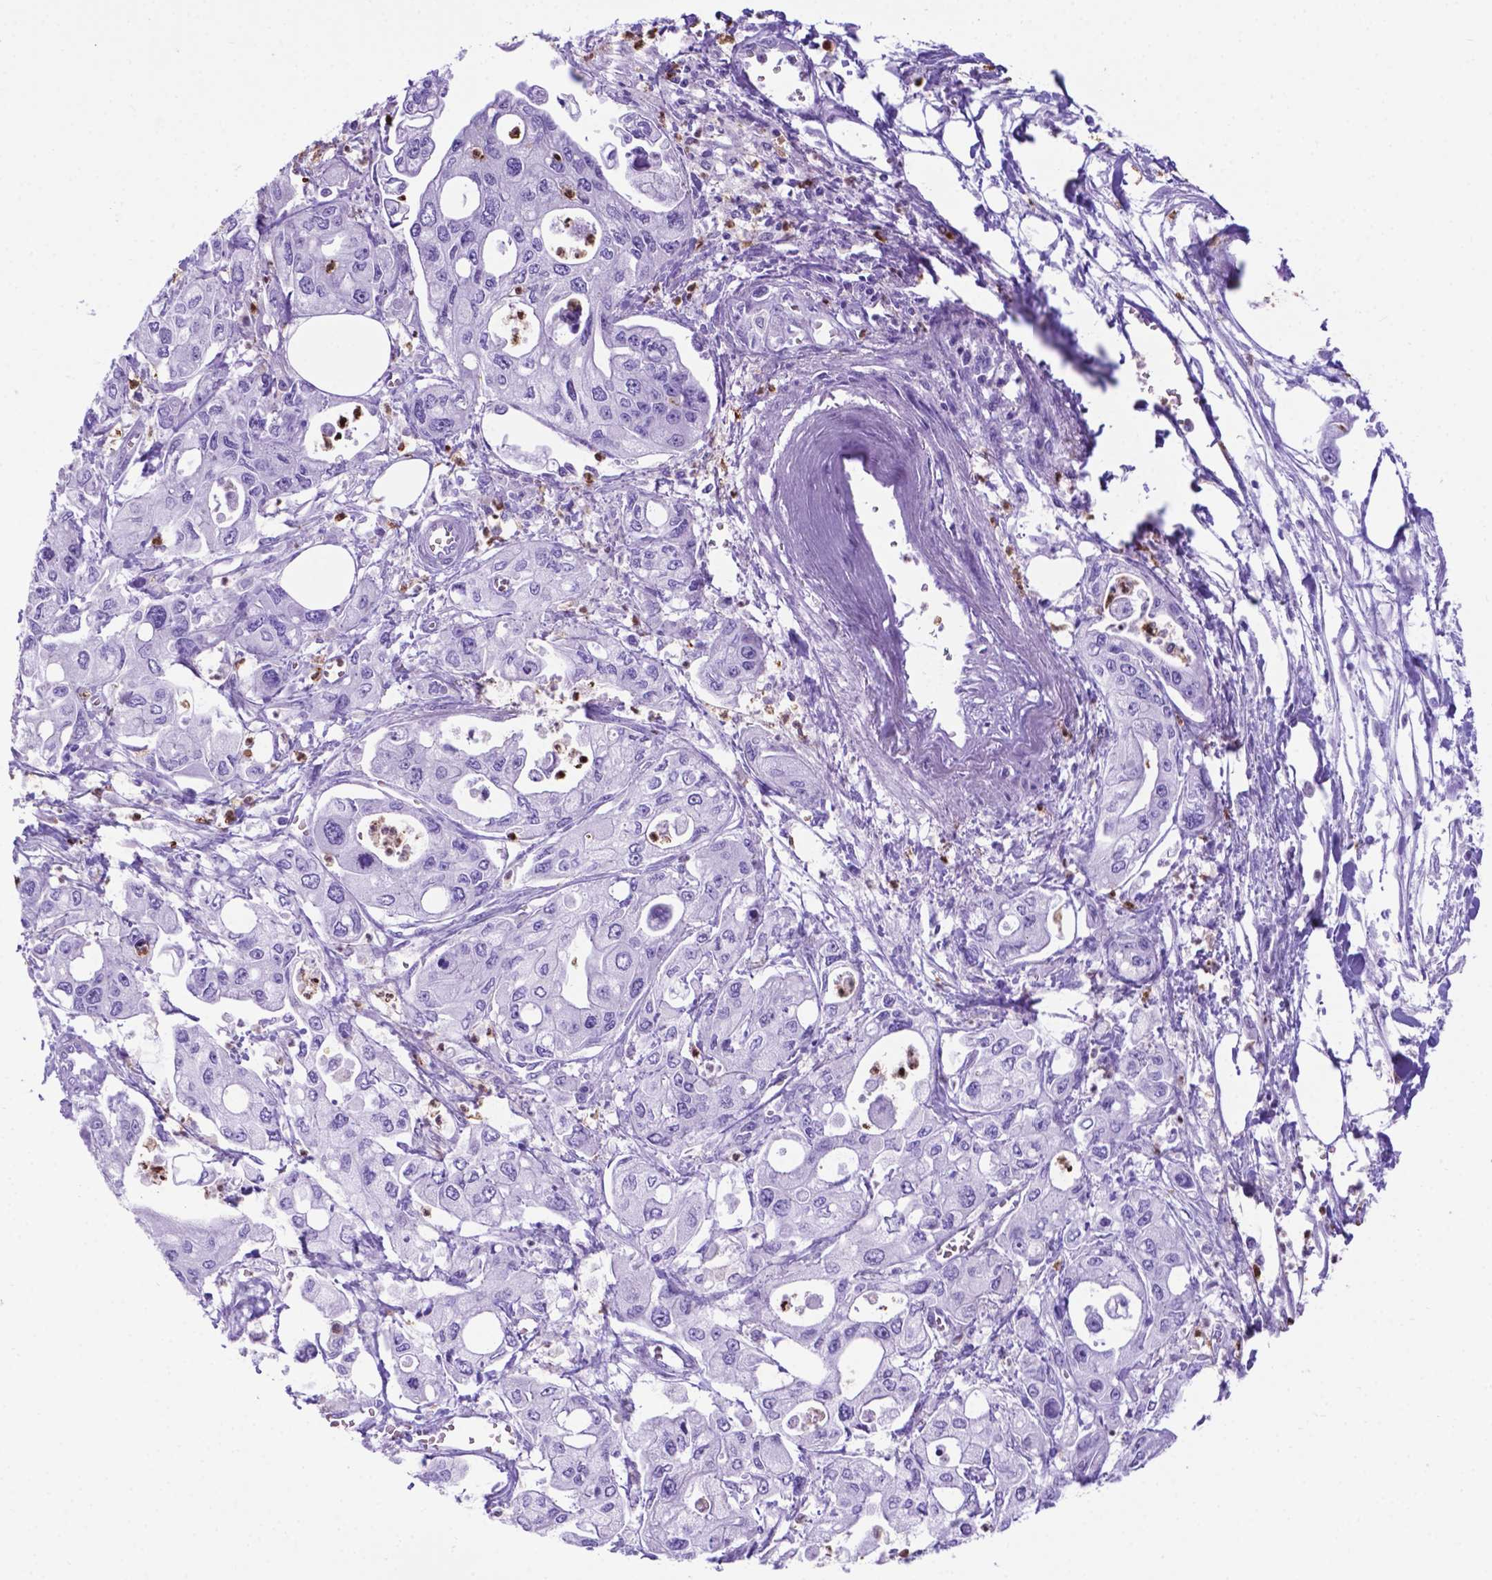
{"staining": {"intensity": "negative", "quantity": "none", "location": "none"}, "tissue": "pancreatic cancer", "cell_type": "Tumor cells", "image_type": "cancer", "snomed": [{"axis": "morphology", "description": "Adenocarcinoma, NOS"}, {"axis": "topography", "description": "Pancreas"}], "caption": "High magnification brightfield microscopy of pancreatic adenocarcinoma stained with DAB (3,3'-diaminobenzidine) (brown) and counterstained with hematoxylin (blue): tumor cells show no significant expression.", "gene": "LZTR1", "patient": {"sex": "male", "age": 70}}